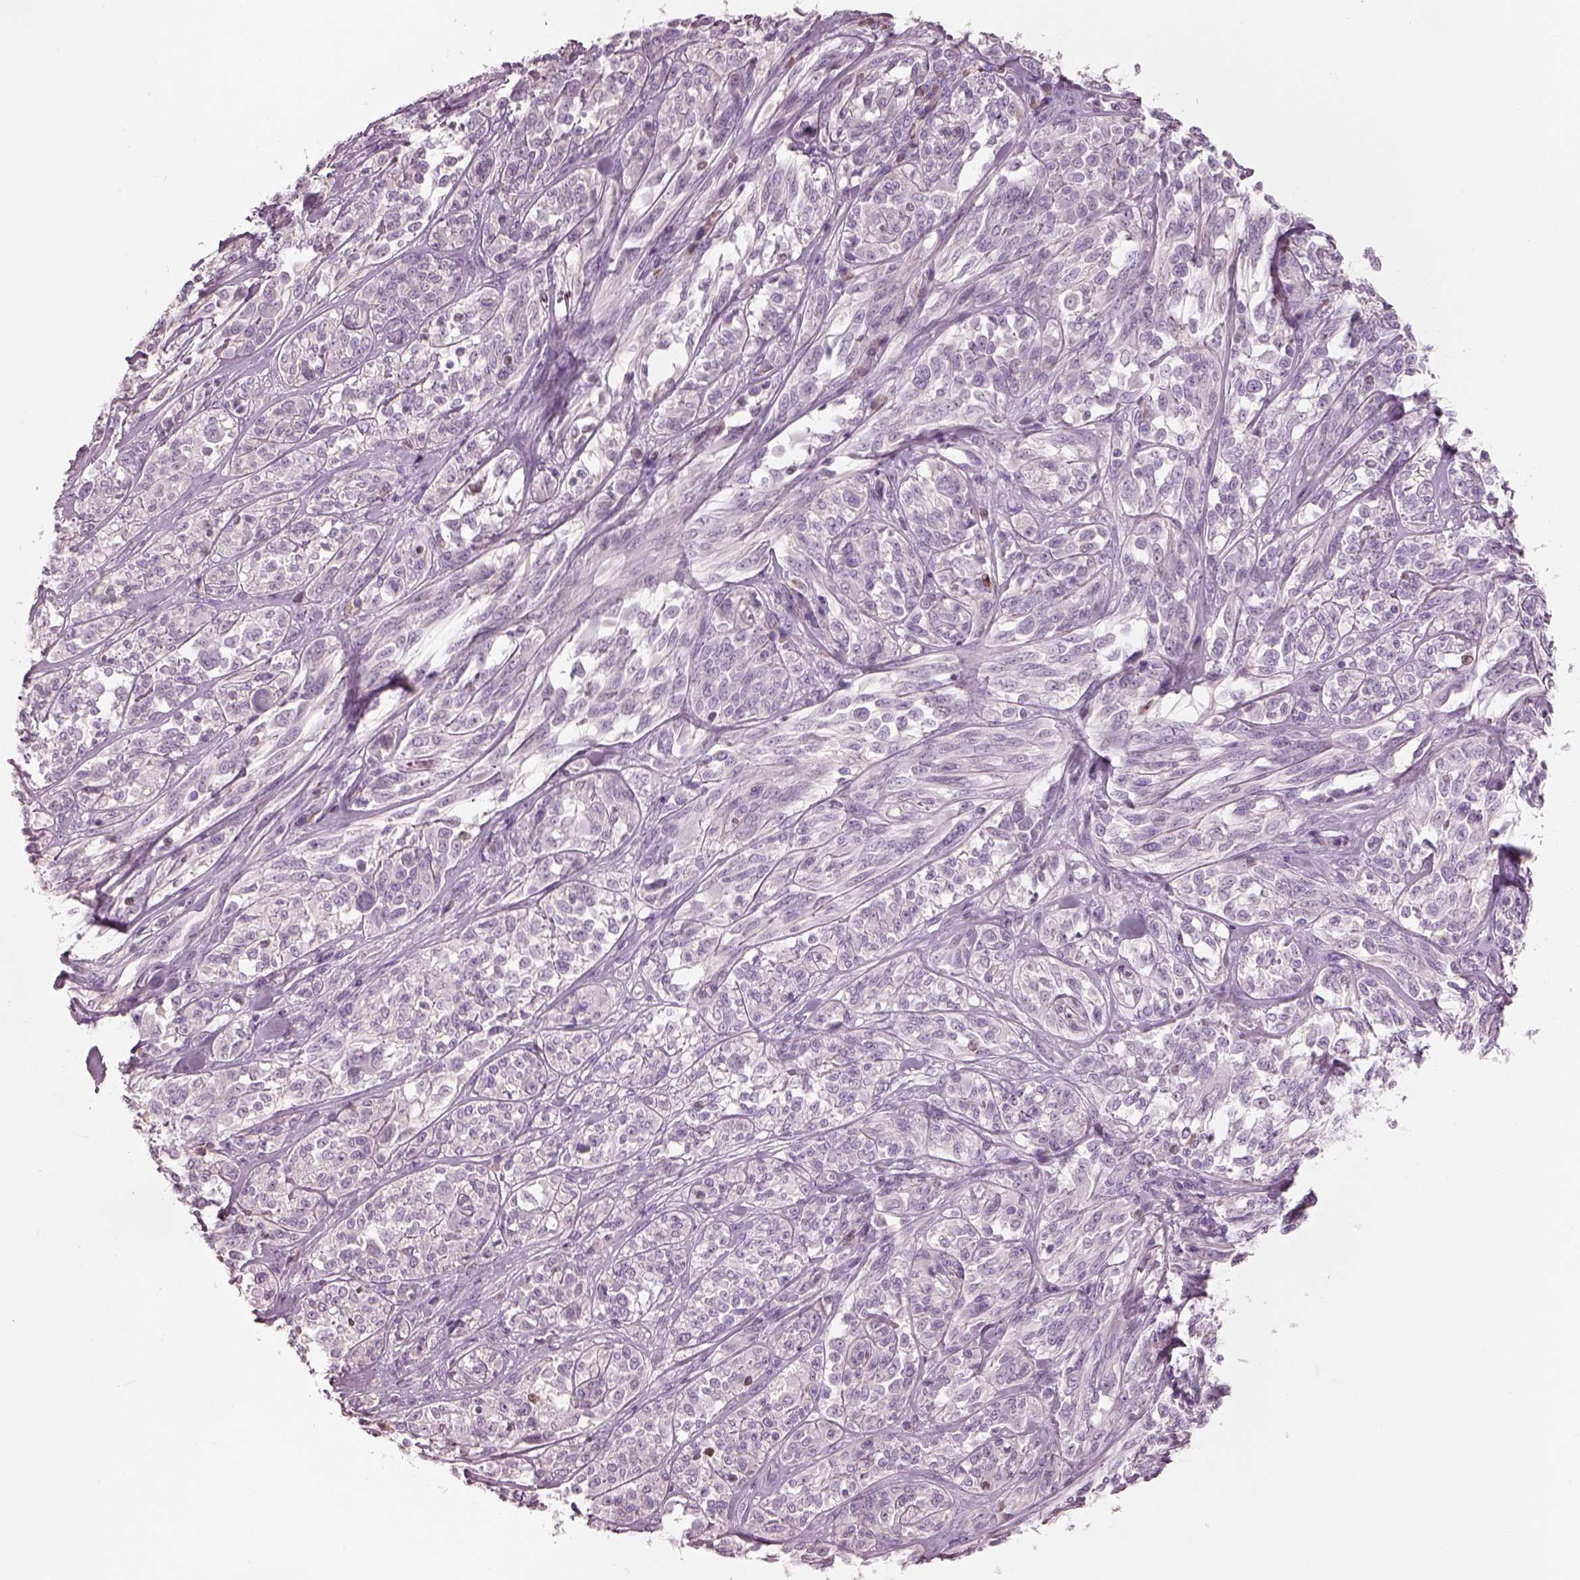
{"staining": {"intensity": "negative", "quantity": "none", "location": "none"}, "tissue": "melanoma", "cell_type": "Tumor cells", "image_type": "cancer", "snomed": [{"axis": "morphology", "description": "Malignant melanoma, NOS"}, {"axis": "topography", "description": "Skin"}], "caption": "Tumor cells show no significant positivity in melanoma.", "gene": "SLC27A2", "patient": {"sex": "female", "age": 91}}